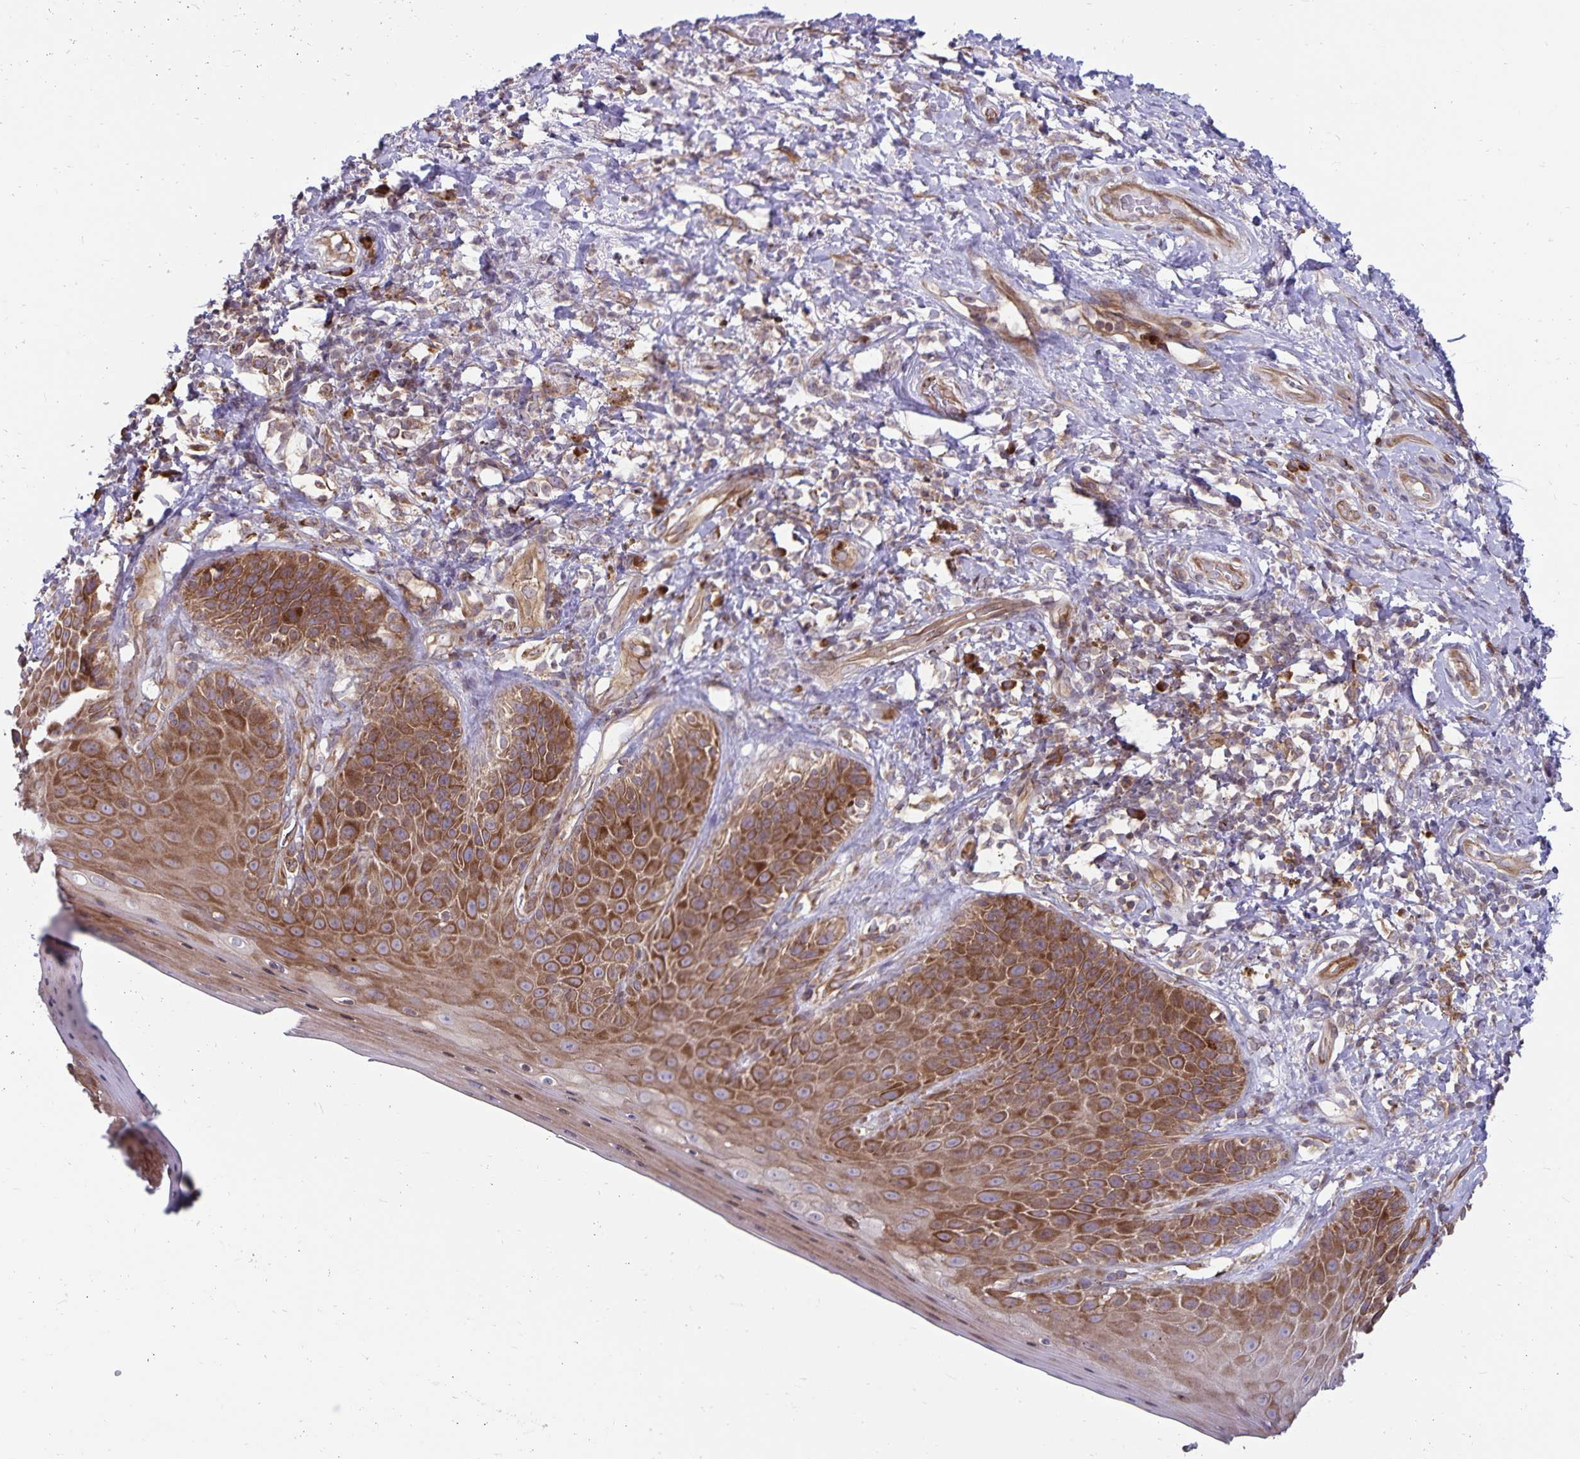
{"staining": {"intensity": "strong", "quantity": "25%-75%", "location": "cytoplasmic/membranous"}, "tissue": "skin", "cell_type": "Epidermal cells", "image_type": "normal", "snomed": [{"axis": "morphology", "description": "Normal tissue, NOS"}, {"axis": "topography", "description": "Anal"}, {"axis": "topography", "description": "Peripheral nerve tissue"}], "caption": "Immunohistochemistry staining of normal skin, which exhibits high levels of strong cytoplasmic/membranous positivity in about 25%-75% of epidermal cells indicating strong cytoplasmic/membranous protein staining. The staining was performed using DAB (brown) for protein detection and nuclei were counterstained in hematoxylin (blue).", "gene": "SEC62", "patient": {"sex": "male", "age": 53}}